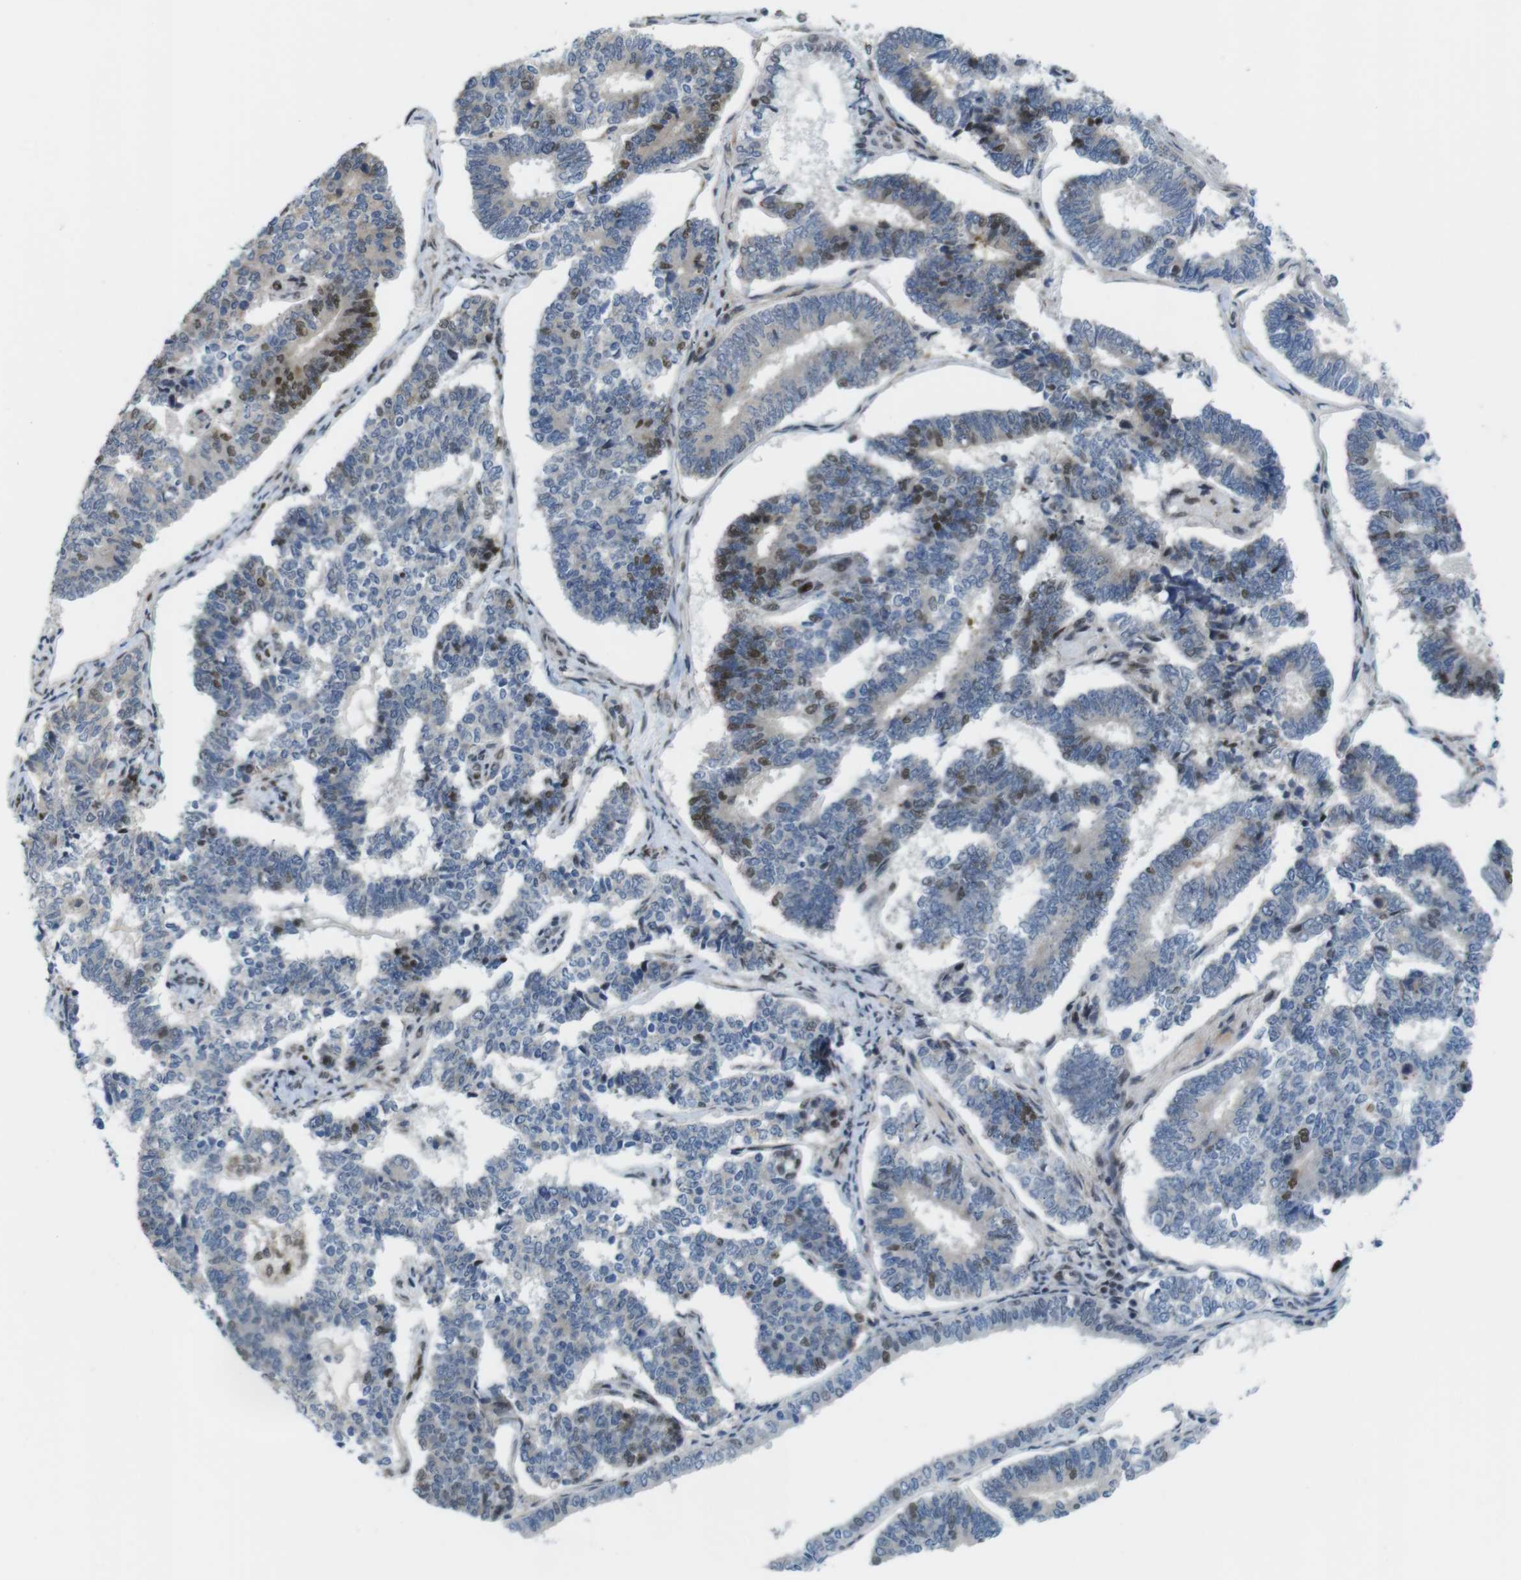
{"staining": {"intensity": "moderate", "quantity": "<25%", "location": "nuclear"}, "tissue": "endometrial cancer", "cell_type": "Tumor cells", "image_type": "cancer", "snomed": [{"axis": "morphology", "description": "Adenocarcinoma, NOS"}, {"axis": "topography", "description": "Endometrium"}], "caption": "About <25% of tumor cells in human endometrial cancer (adenocarcinoma) display moderate nuclear protein staining as visualized by brown immunohistochemical staining.", "gene": "SMCO2", "patient": {"sex": "female", "age": 70}}